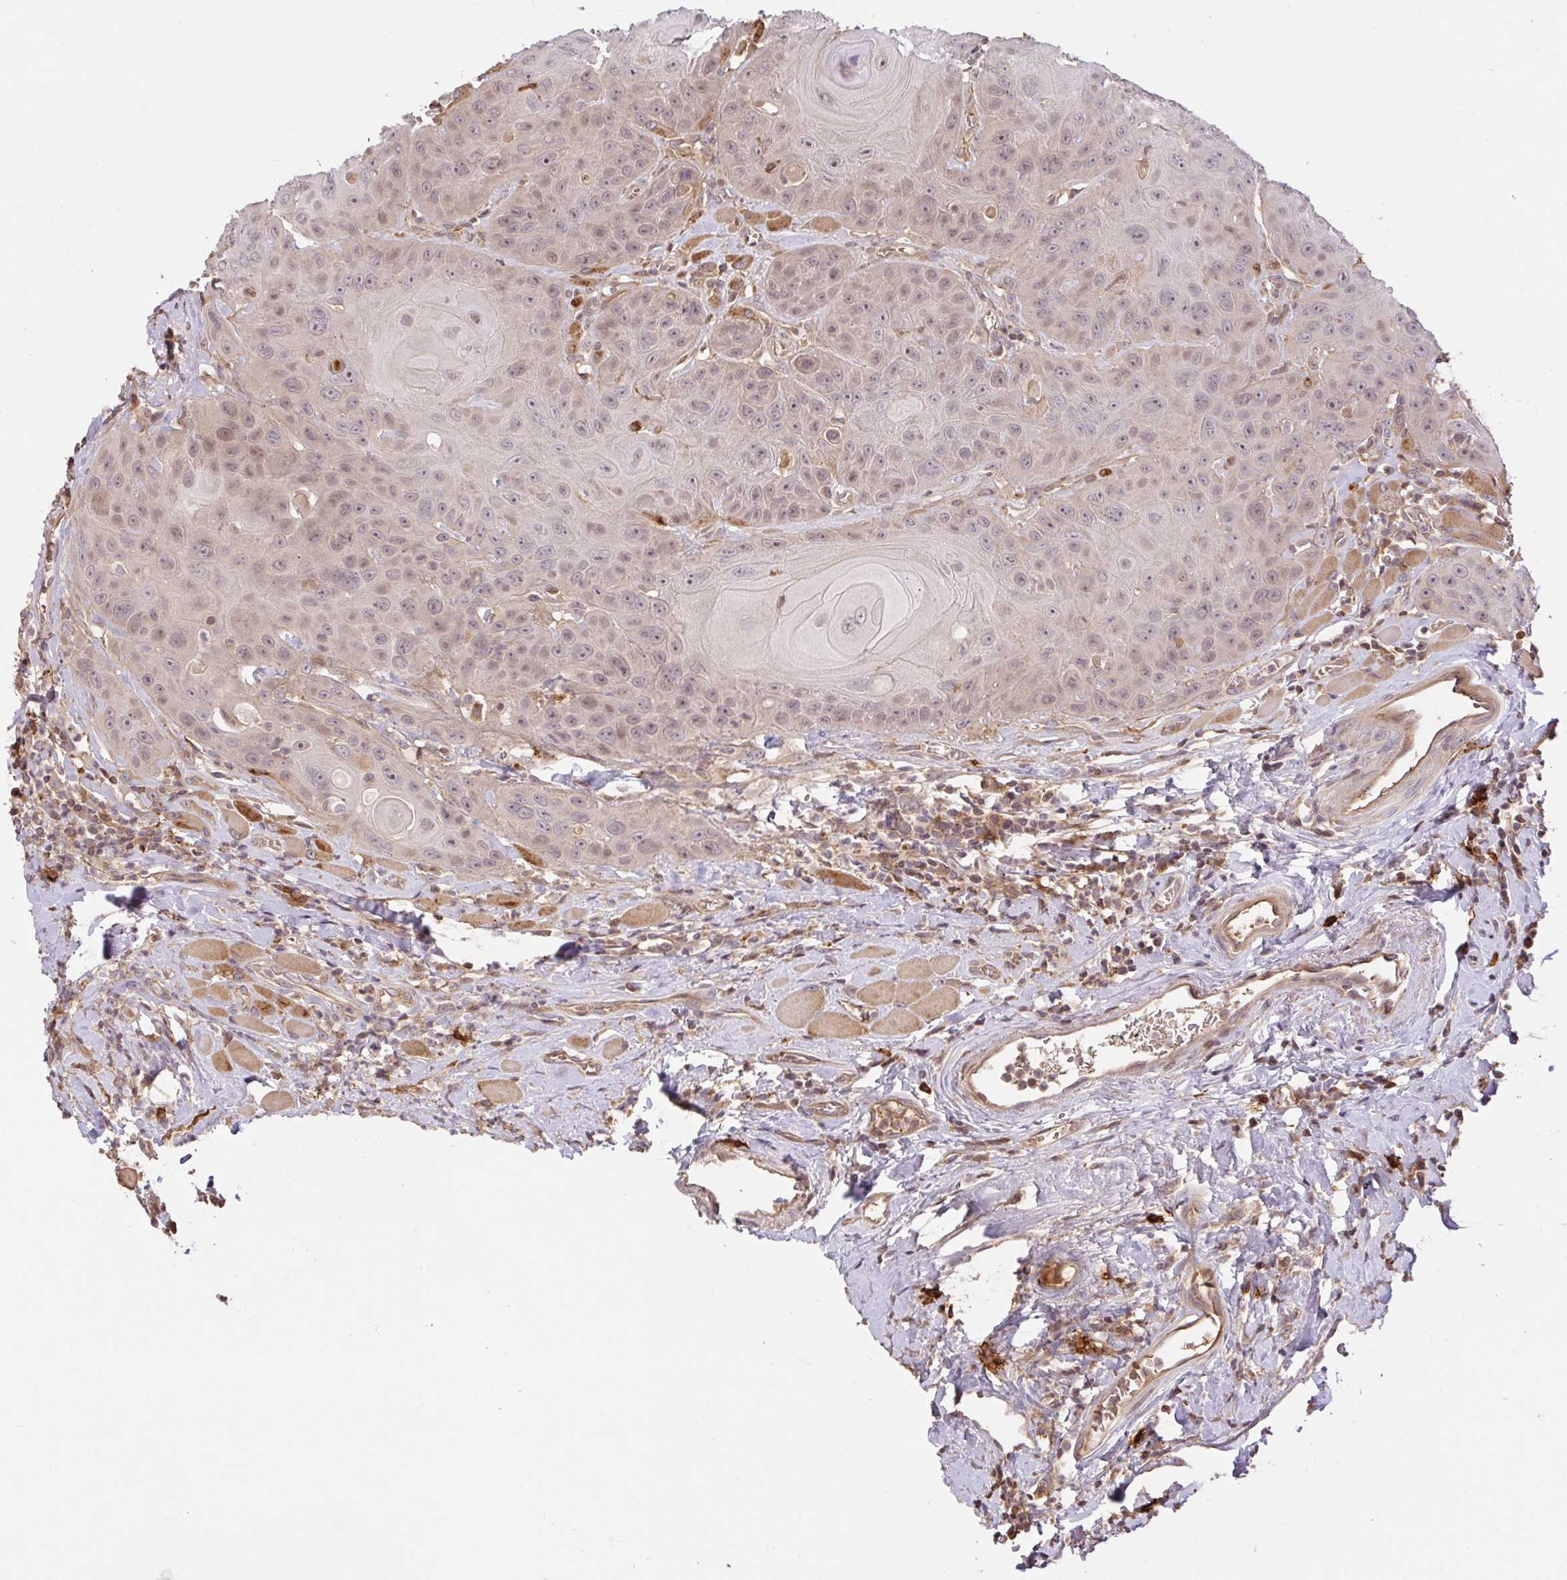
{"staining": {"intensity": "weak", "quantity": "<25%", "location": "nuclear"}, "tissue": "head and neck cancer", "cell_type": "Tumor cells", "image_type": "cancer", "snomed": [{"axis": "morphology", "description": "Squamous cell carcinoma, NOS"}, {"axis": "topography", "description": "Head-Neck"}], "caption": "The image displays no significant expression in tumor cells of head and neck cancer (squamous cell carcinoma).", "gene": "FCER1A", "patient": {"sex": "female", "age": 59}}